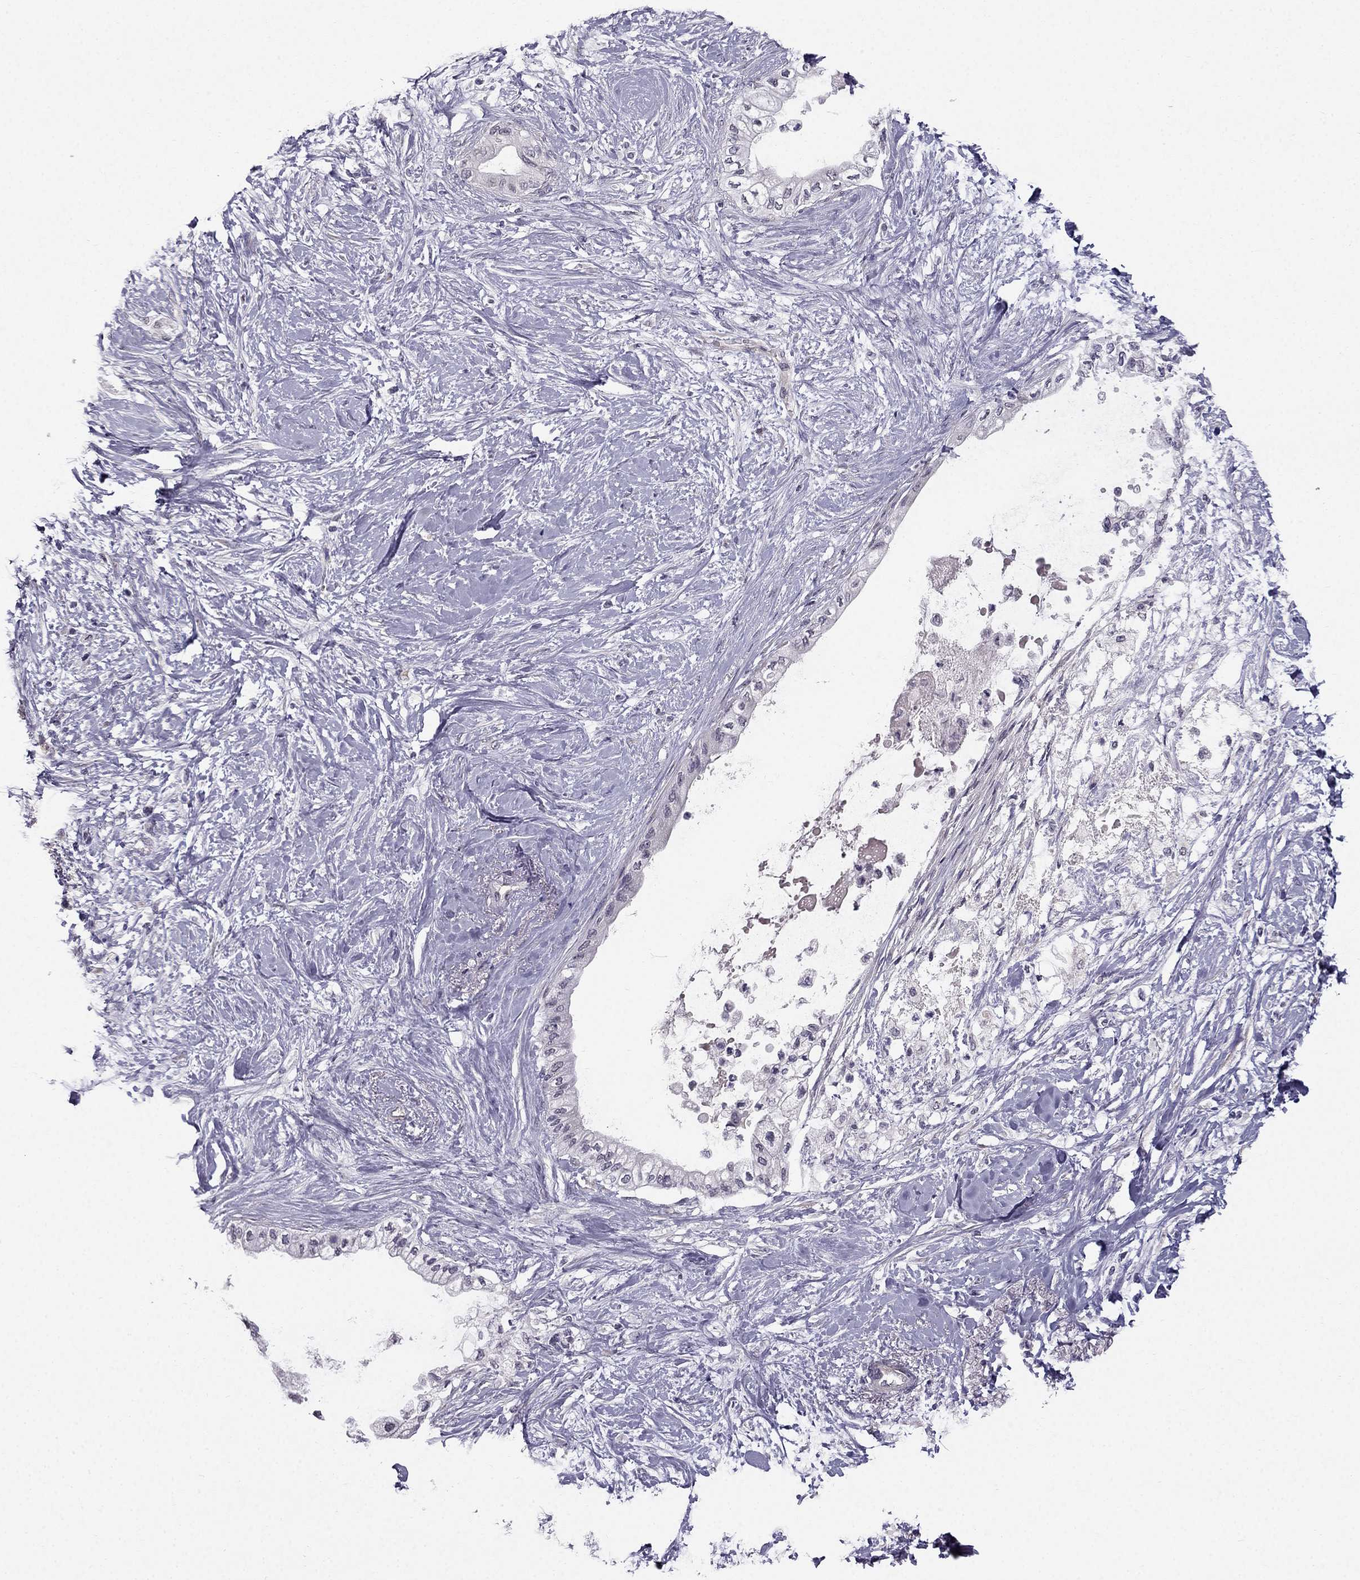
{"staining": {"intensity": "negative", "quantity": "none", "location": "none"}, "tissue": "pancreatic cancer", "cell_type": "Tumor cells", "image_type": "cancer", "snomed": [{"axis": "morphology", "description": "Normal tissue, NOS"}, {"axis": "morphology", "description": "Adenocarcinoma, NOS"}, {"axis": "topography", "description": "Pancreas"}, {"axis": "topography", "description": "Duodenum"}], "caption": "This photomicrograph is of adenocarcinoma (pancreatic) stained with IHC to label a protein in brown with the nuclei are counter-stained blue. There is no expression in tumor cells. (Immunohistochemistry, brightfield microscopy, high magnification).", "gene": "TSPYL5", "patient": {"sex": "female", "age": 60}}